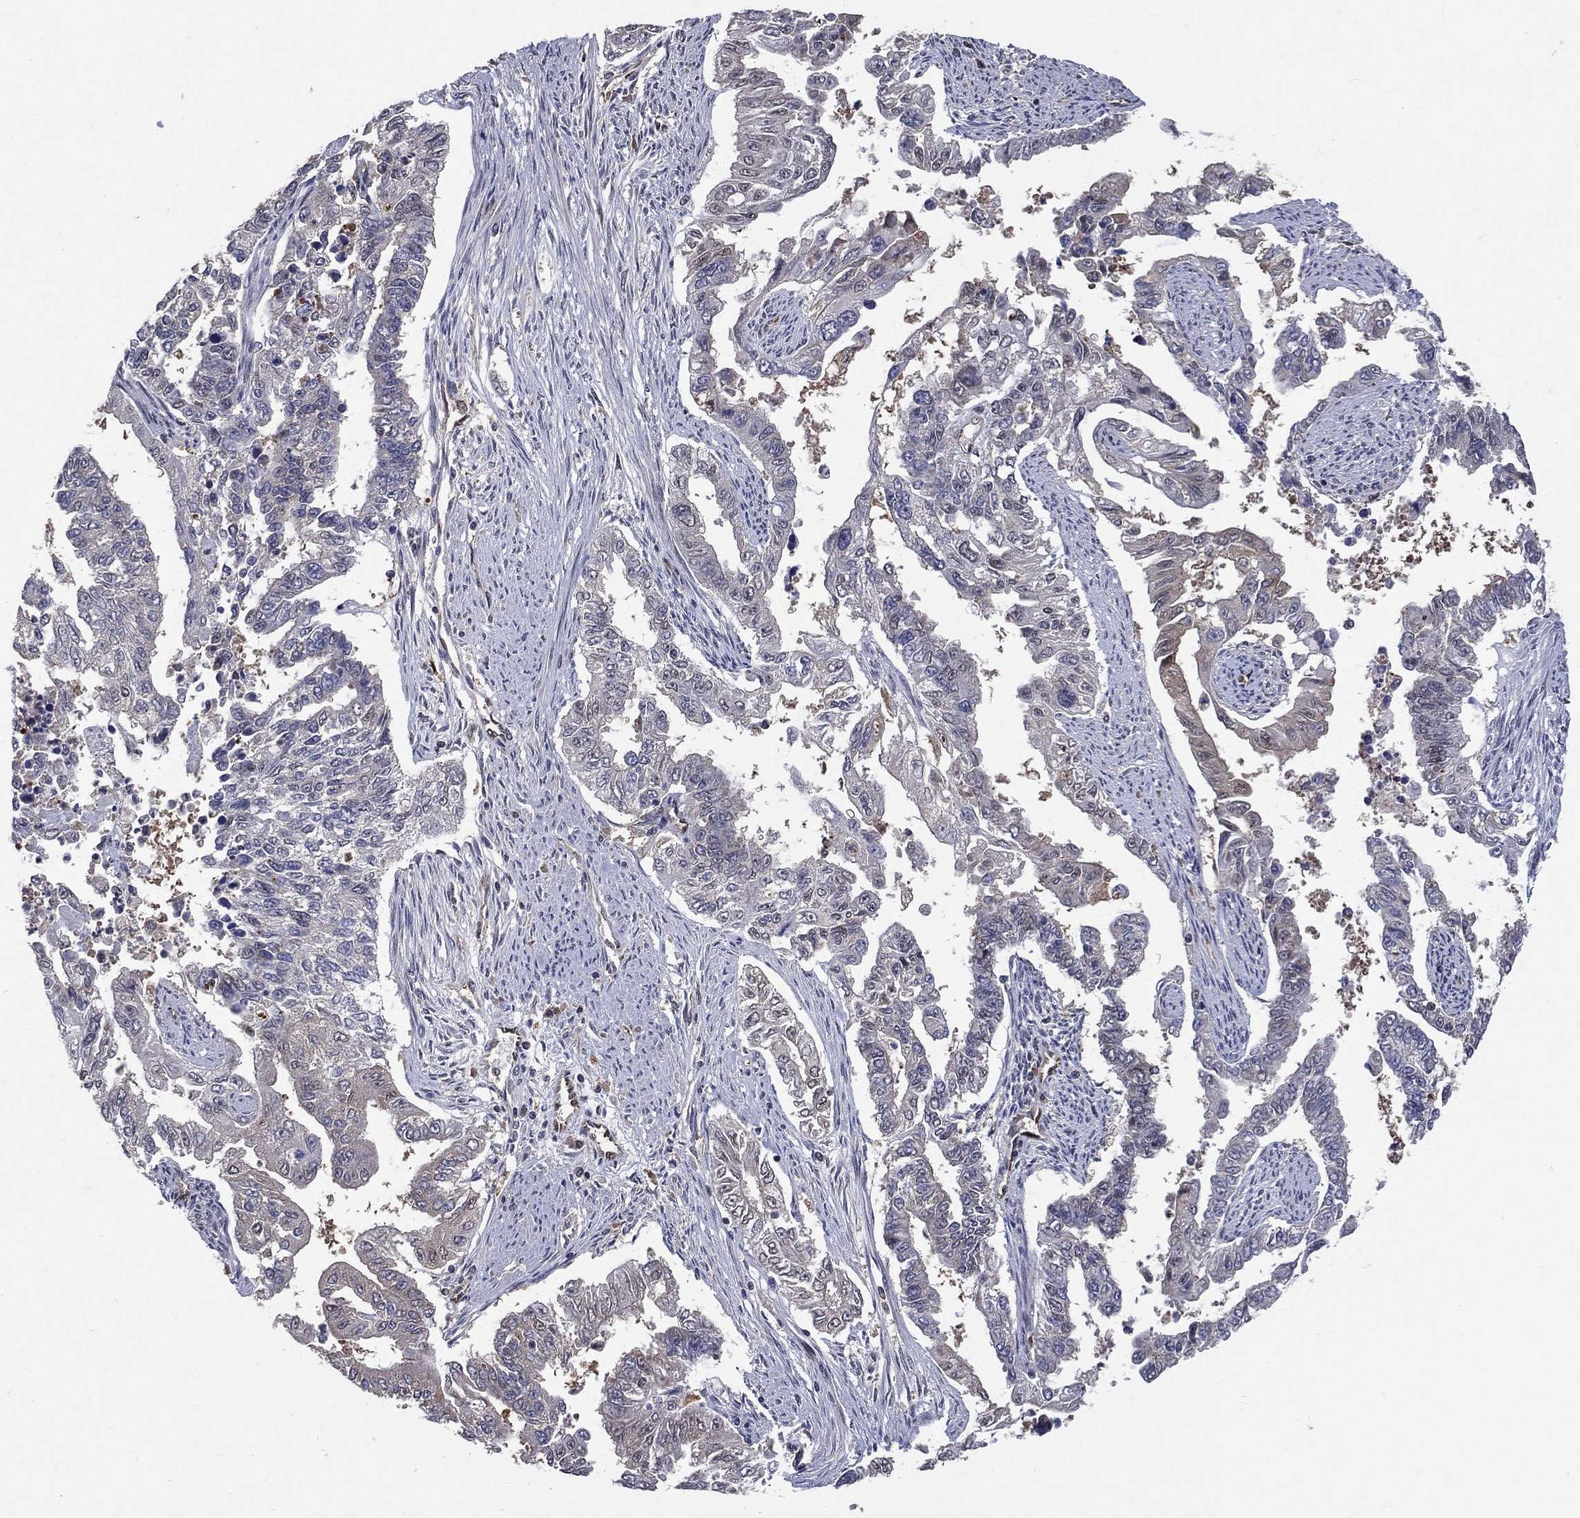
{"staining": {"intensity": "negative", "quantity": "none", "location": "none"}, "tissue": "endometrial cancer", "cell_type": "Tumor cells", "image_type": "cancer", "snomed": [{"axis": "morphology", "description": "Adenocarcinoma, NOS"}, {"axis": "topography", "description": "Uterus"}], "caption": "Protein analysis of endometrial adenocarcinoma displays no significant staining in tumor cells. (Brightfield microscopy of DAB immunohistochemistry at high magnification).", "gene": "GMPR2", "patient": {"sex": "female", "age": 59}}